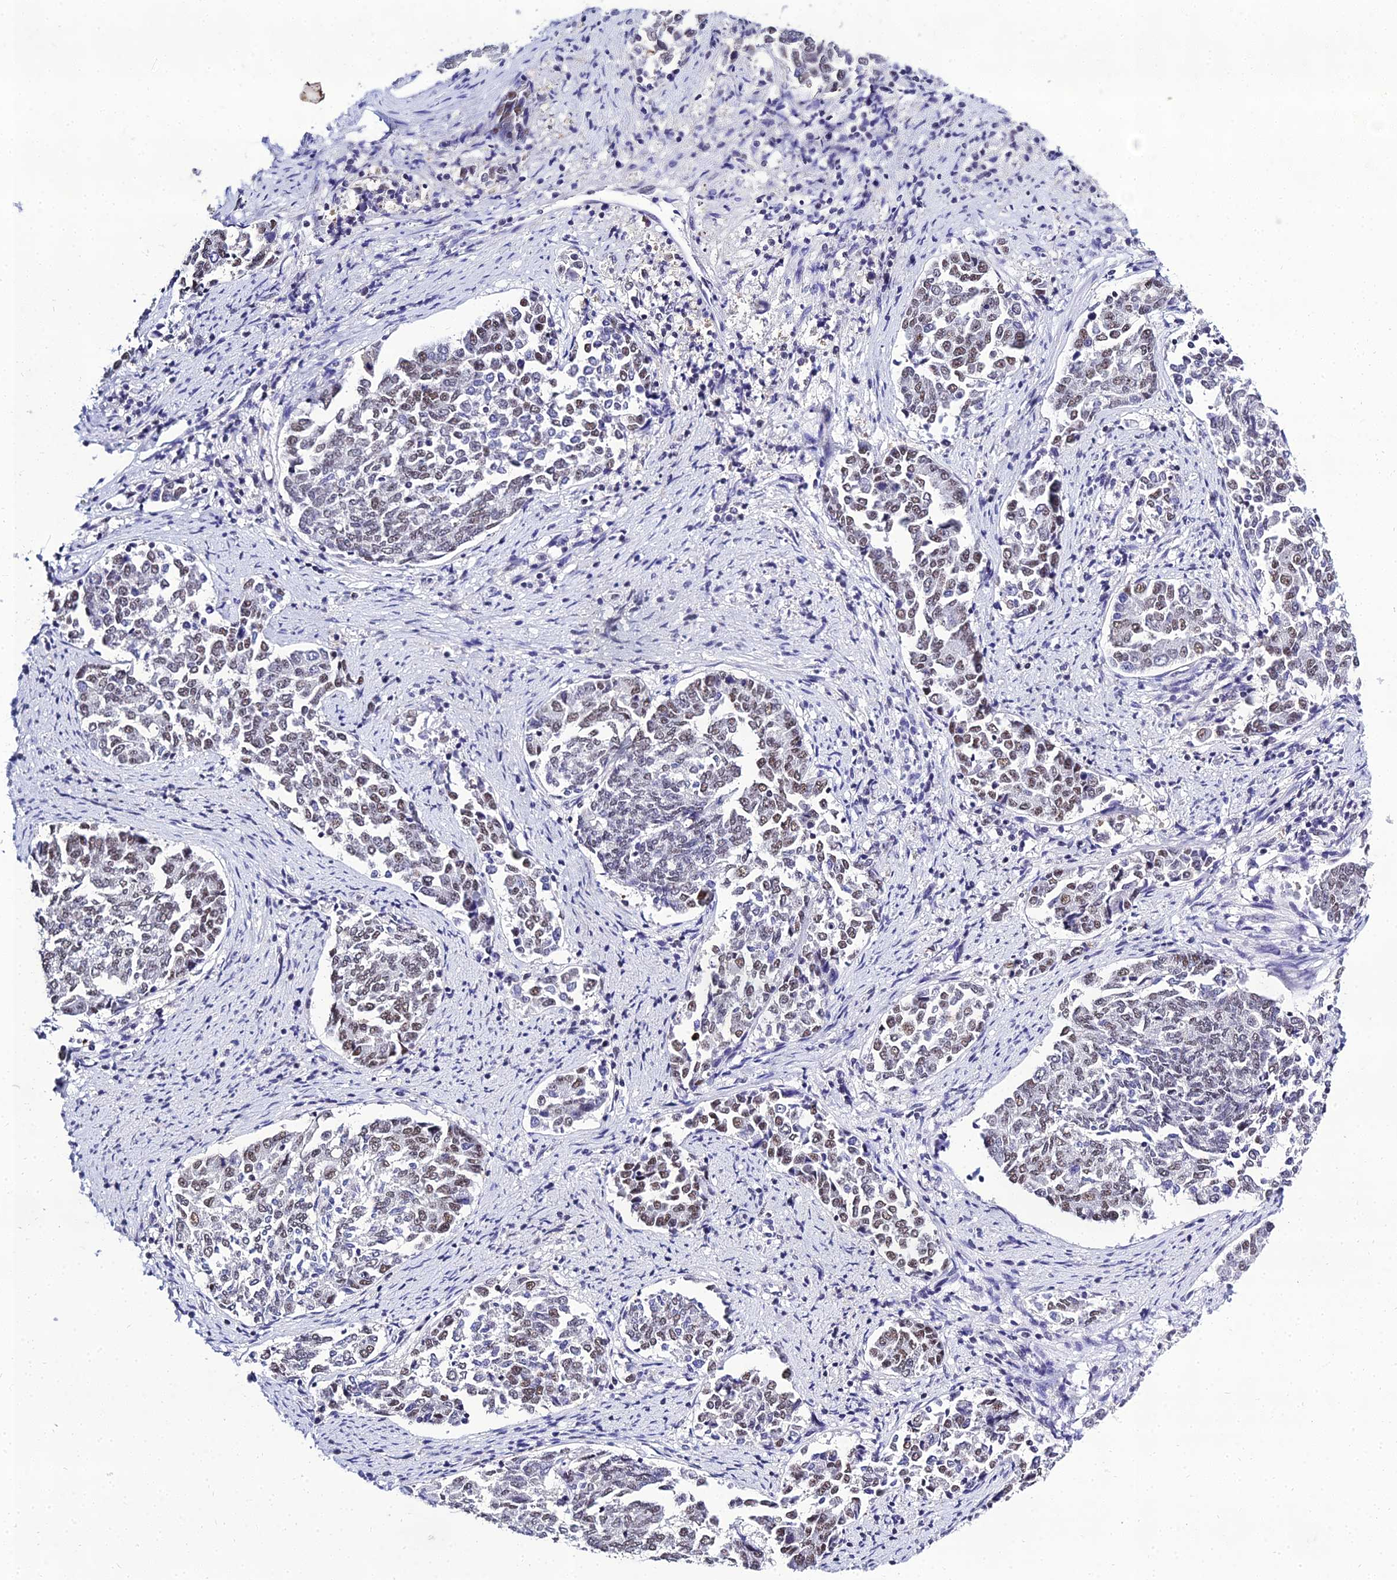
{"staining": {"intensity": "moderate", "quantity": "<25%", "location": "nuclear"}, "tissue": "endometrial cancer", "cell_type": "Tumor cells", "image_type": "cancer", "snomed": [{"axis": "morphology", "description": "Adenocarcinoma, NOS"}, {"axis": "topography", "description": "Endometrium"}], "caption": "About <25% of tumor cells in human endometrial cancer (adenocarcinoma) display moderate nuclear protein positivity as visualized by brown immunohistochemical staining.", "gene": "PPP4R2", "patient": {"sex": "female", "age": 80}}